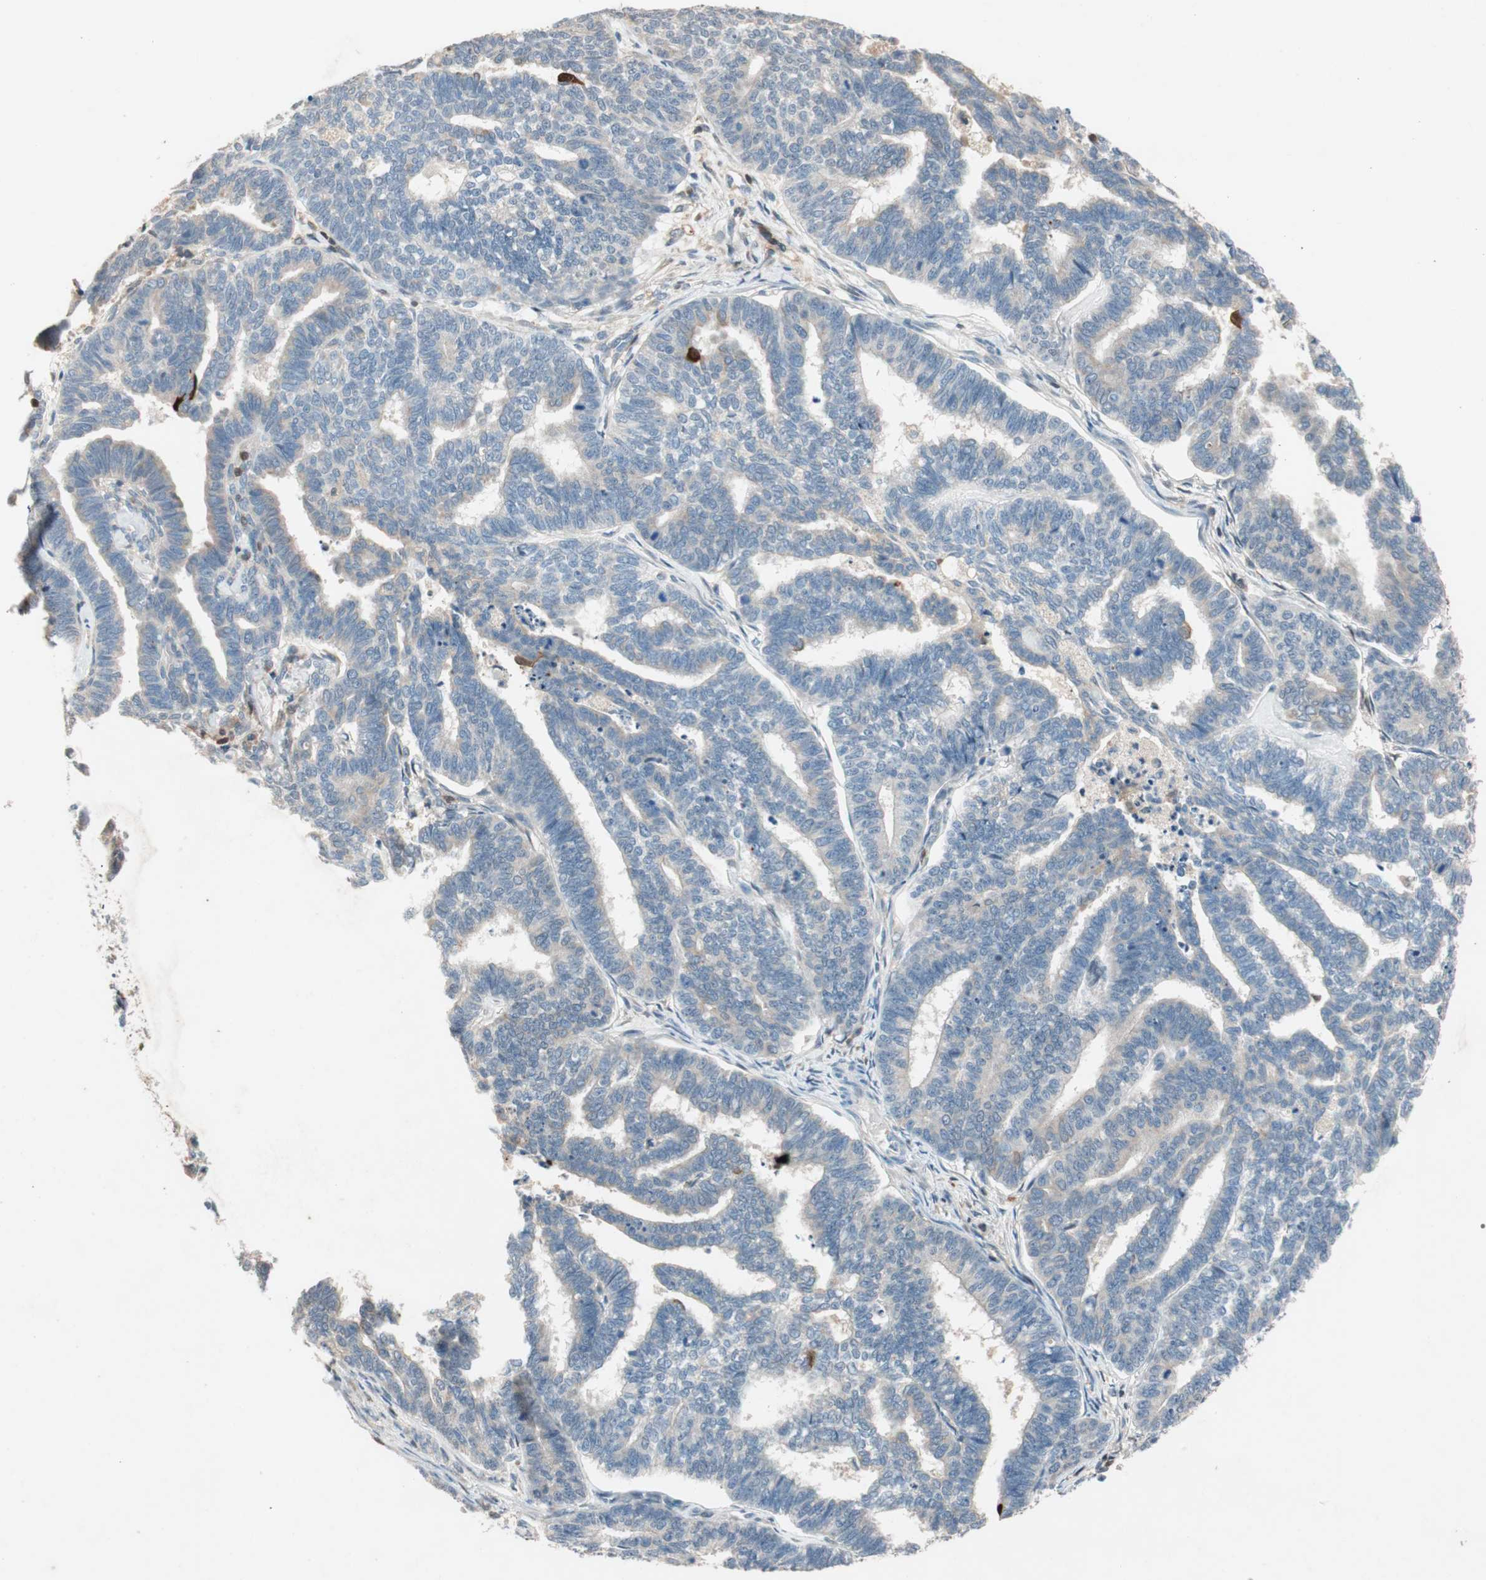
{"staining": {"intensity": "negative", "quantity": "none", "location": "none"}, "tissue": "endometrial cancer", "cell_type": "Tumor cells", "image_type": "cancer", "snomed": [{"axis": "morphology", "description": "Adenocarcinoma, NOS"}, {"axis": "topography", "description": "Endometrium"}], "caption": "Immunohistochemistry micrograph of human adenocarcinoma (endometrial) stained for a protein (brown), which shows no positivity in tumor cells. (Immunohistochemistry (ihc), brightfield microscopy, high magnification).", "gene": "SERPINB5", "patient": {"sex": "female", "age": 70}}